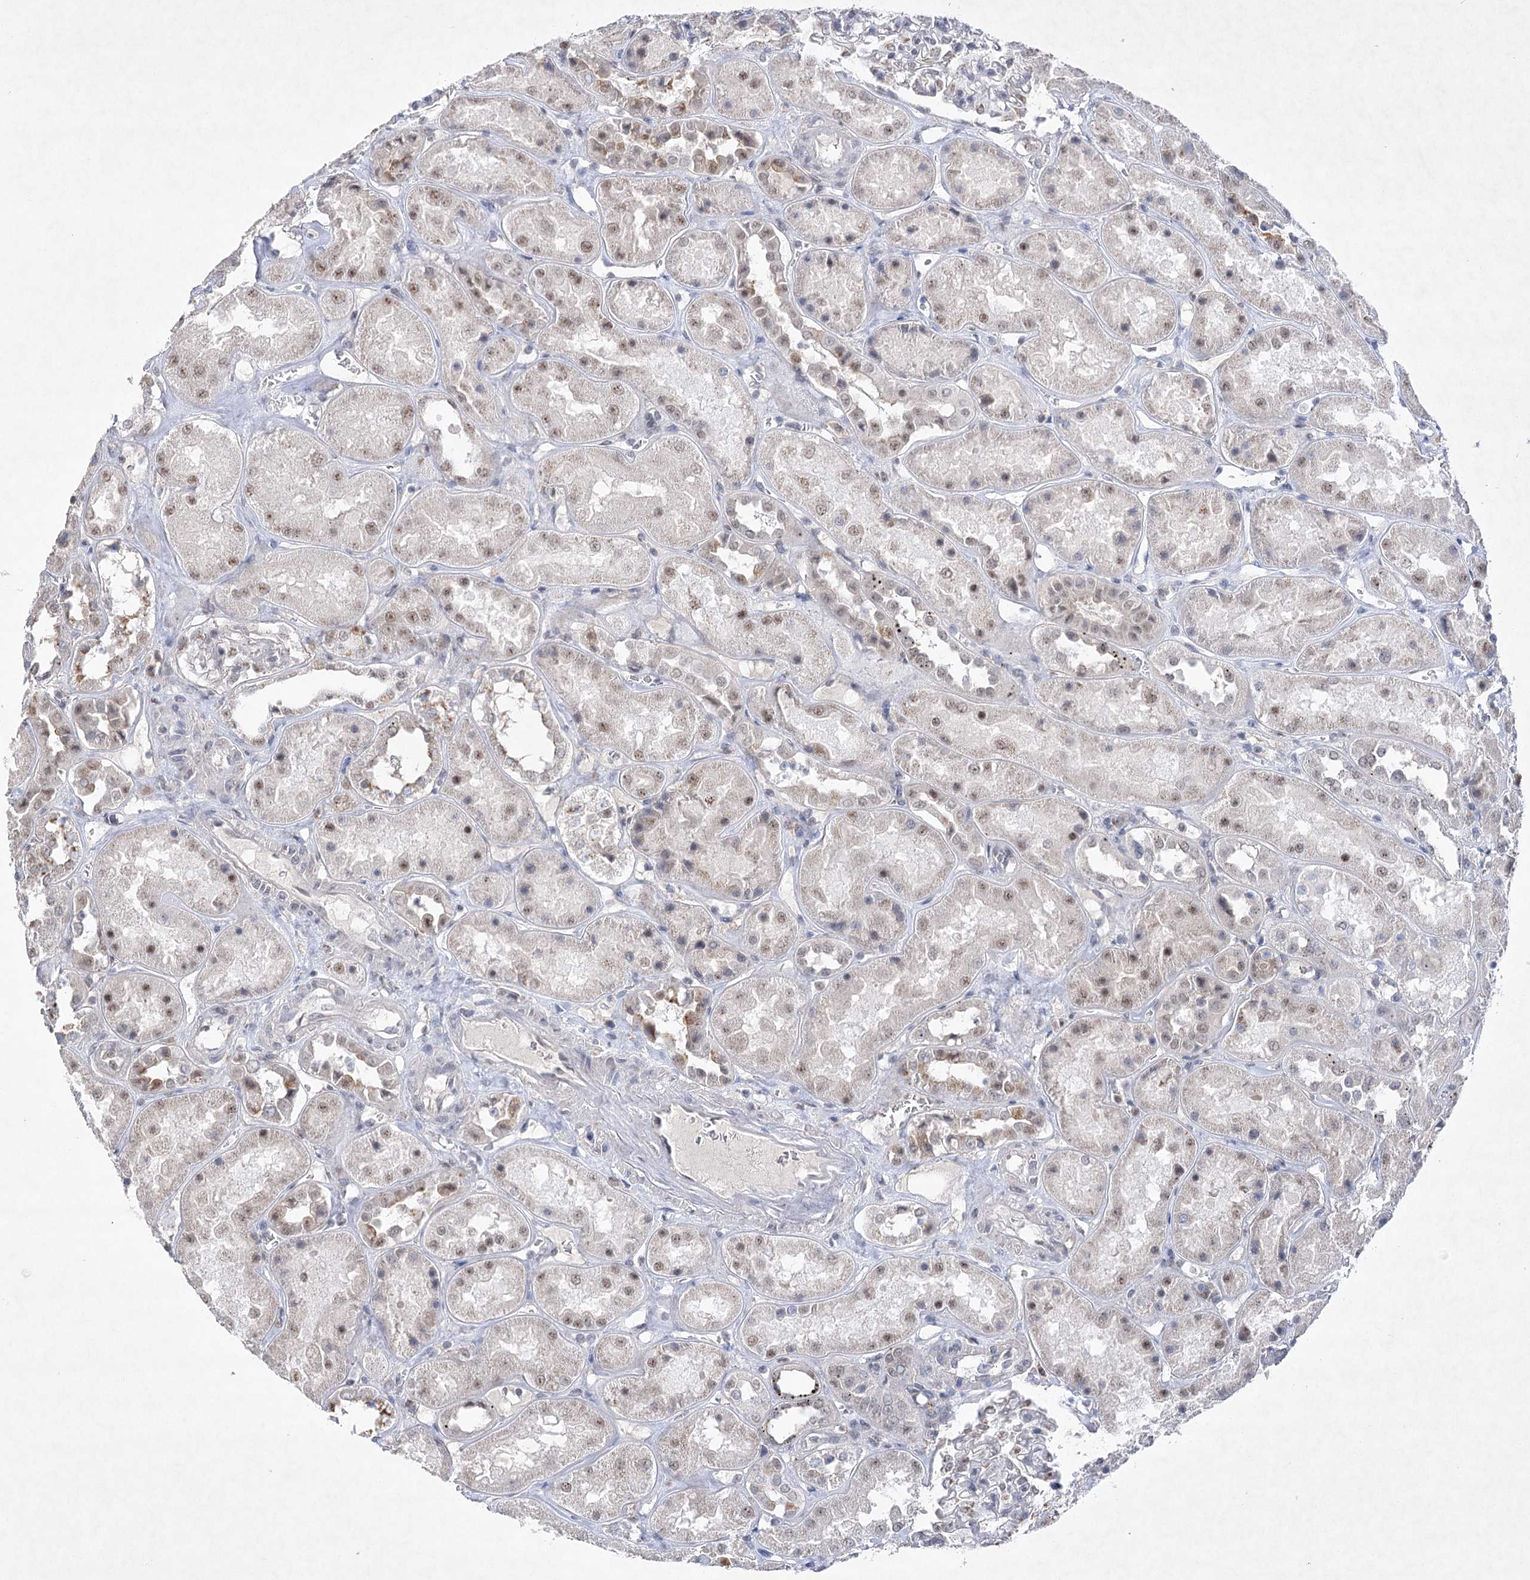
{"staining": {"intensity": "weak", "quantity": "<25%", "location": "nuclear"}, "tissue": "kidney", "cell_type": "Cells in glomeruli", "image_type": "normal", "snomed": [{"axis": "morphology", "description": "Normal tissue, NOS"}, {"axis": "topography", "description": "Kidney"}], "caption": "Immunohistochemistry of benign kidney reveals no expression in cells in glomeruli.", "gene": "ENSG00000275740", "patient": {"sex": "male", "age": 70}}